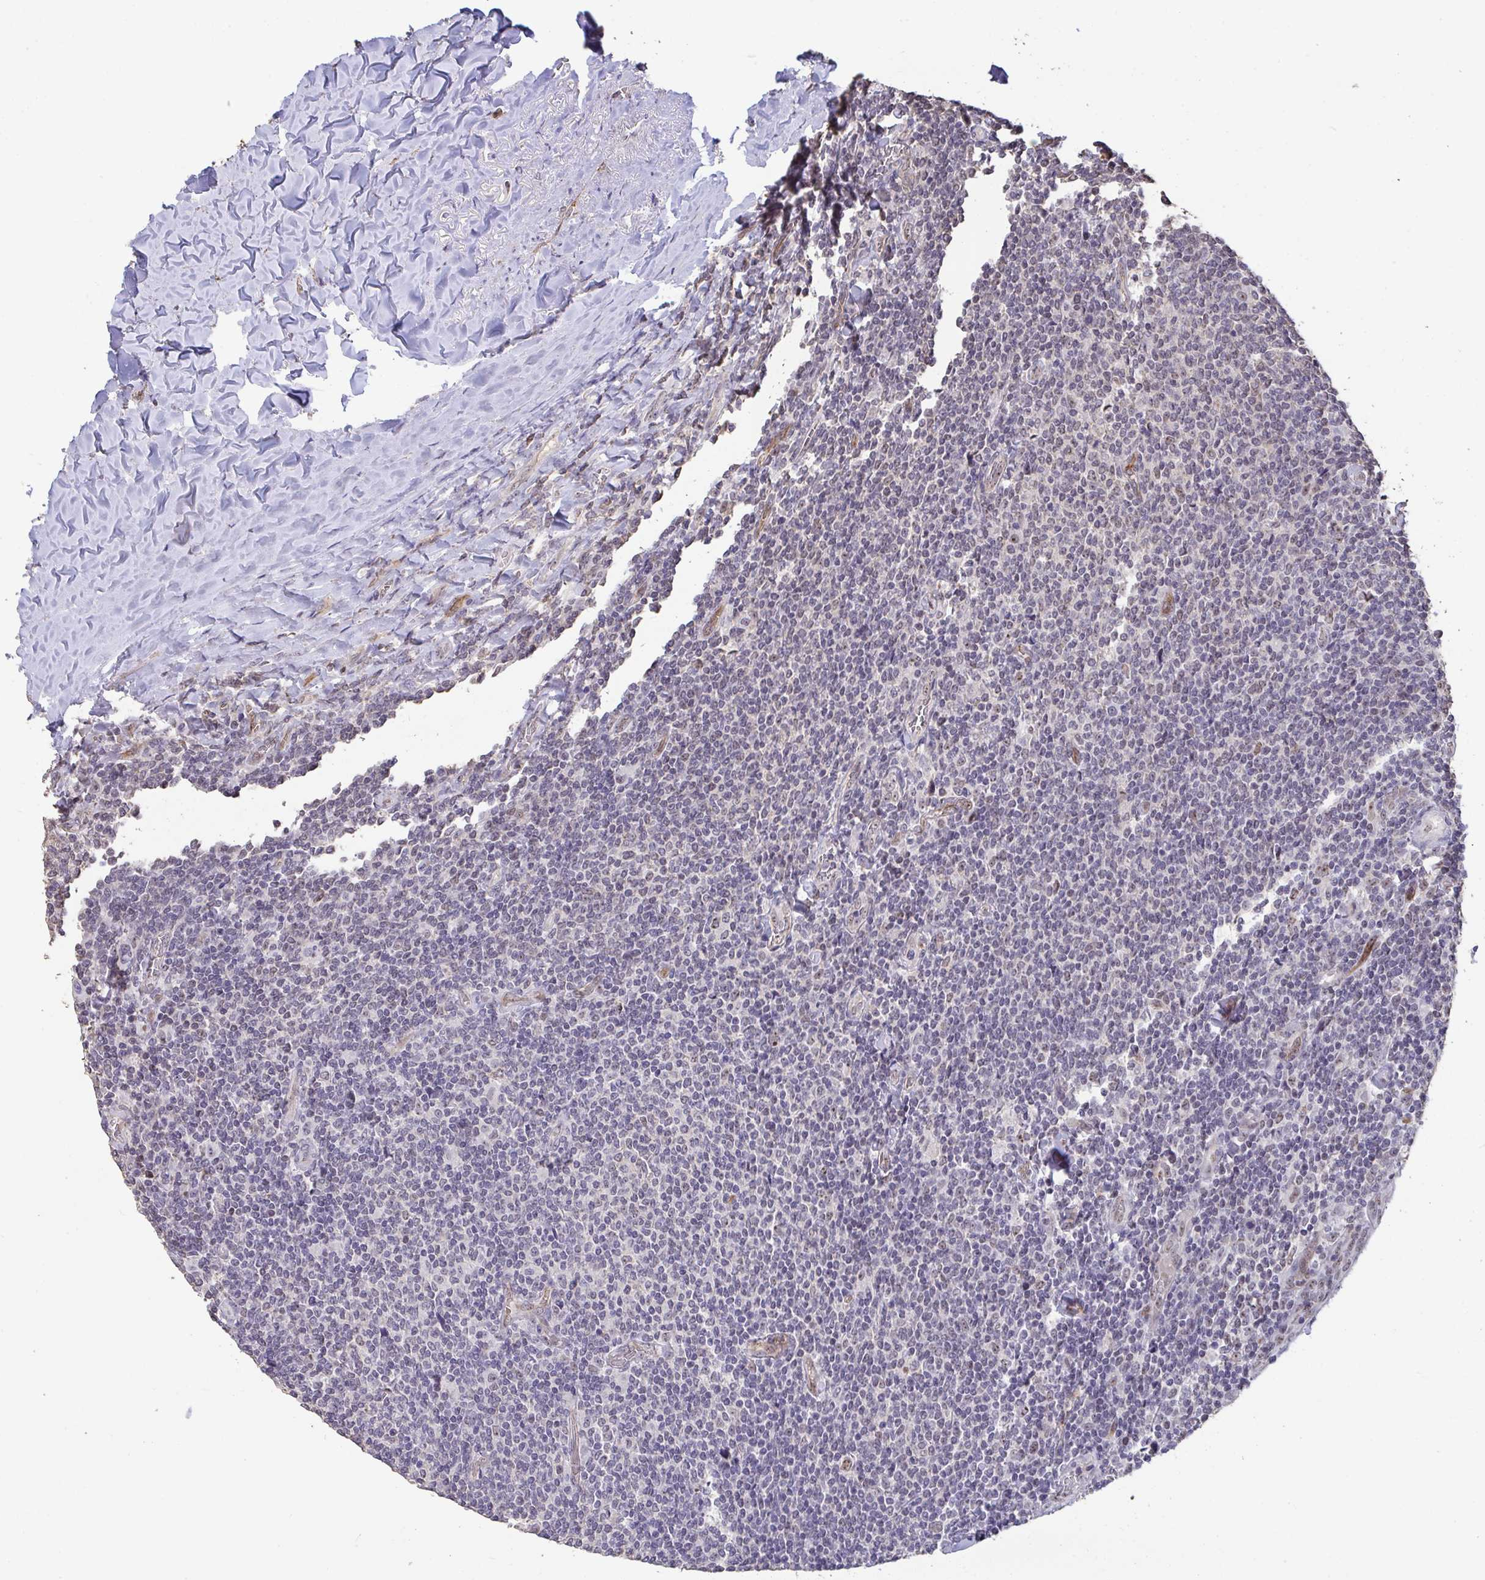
{"staining": {"intensity": "negative", "quantity": "none", "location": "none"}, "tissue": "lymphoma", "cell_type": "Tumor cells", "image_type": "cancer", "snomed": [{"axis": "morphology", "description": "Malignant lymphoma, non-Hodgkin's type, Low grade"}, {"axis": "topography", "description": "Lymph node"}], "caption": "This micrograph is of low-grade malignant lymphoma, non-Hodgkin's type stained with immunohistochemistry to label a protein in brown with the nuclei are counter-stained blue. There is no staining in tumor cells.", "gene": "SENP3", "patient": {"sex": "male", "age": 52}}